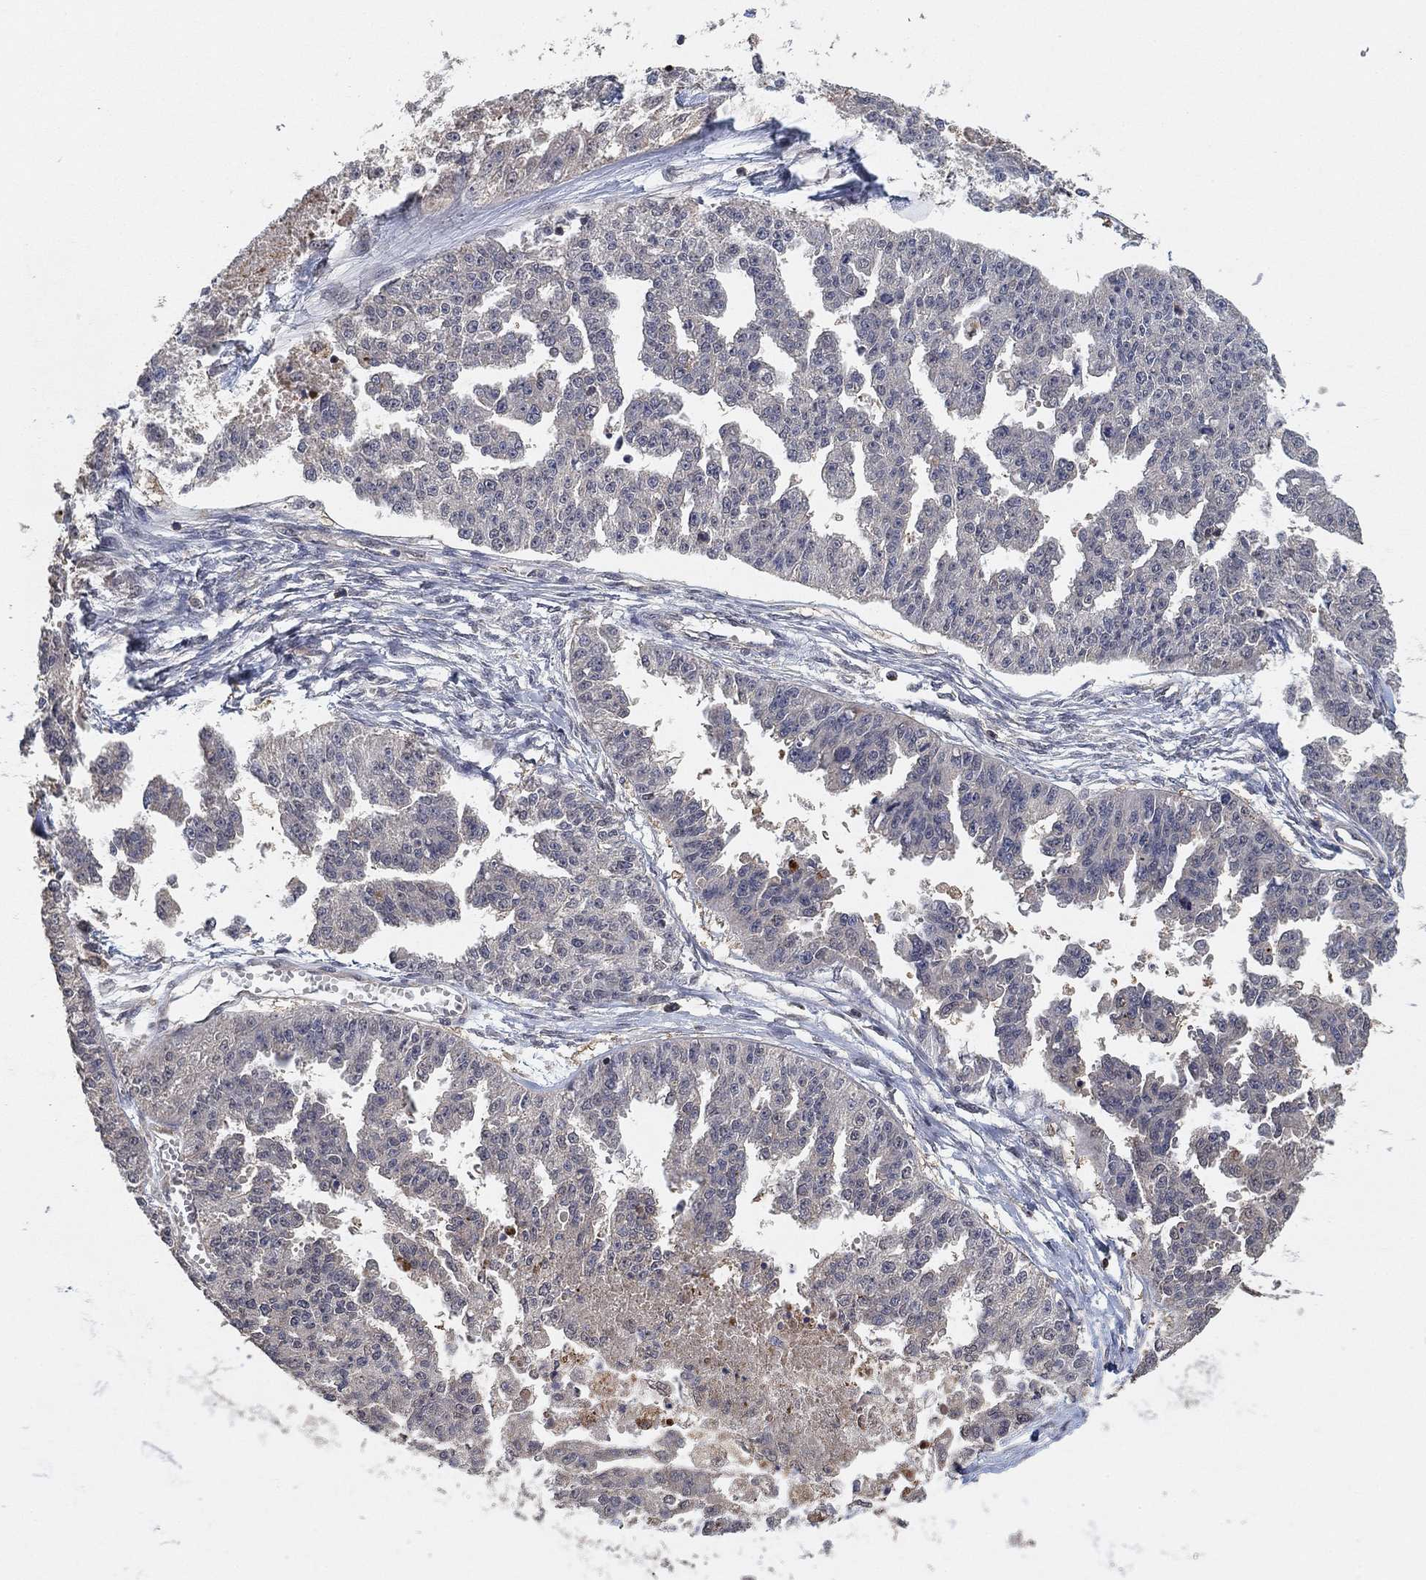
{"staining": {"intensity": "negative", "quantity": "none", "location": "none"}, "tissue": "ovarian cancer", "cell_type": "Tumor cells", "image_type": "cancer", "snomed": [{"axis": "morphology", "description": "Cystadenocarcinoma, serous, NOS"}, {"axis": "topography", "description": "Ovary"}], "caption": "Ovarian cancer (serous cystadenocarcinoma) stained for a protein using immunohistochemistry (IHC) shows no expression tumor cells.", "gene": "CCDC43", "patient": {"sex": "female", "age": 58}}